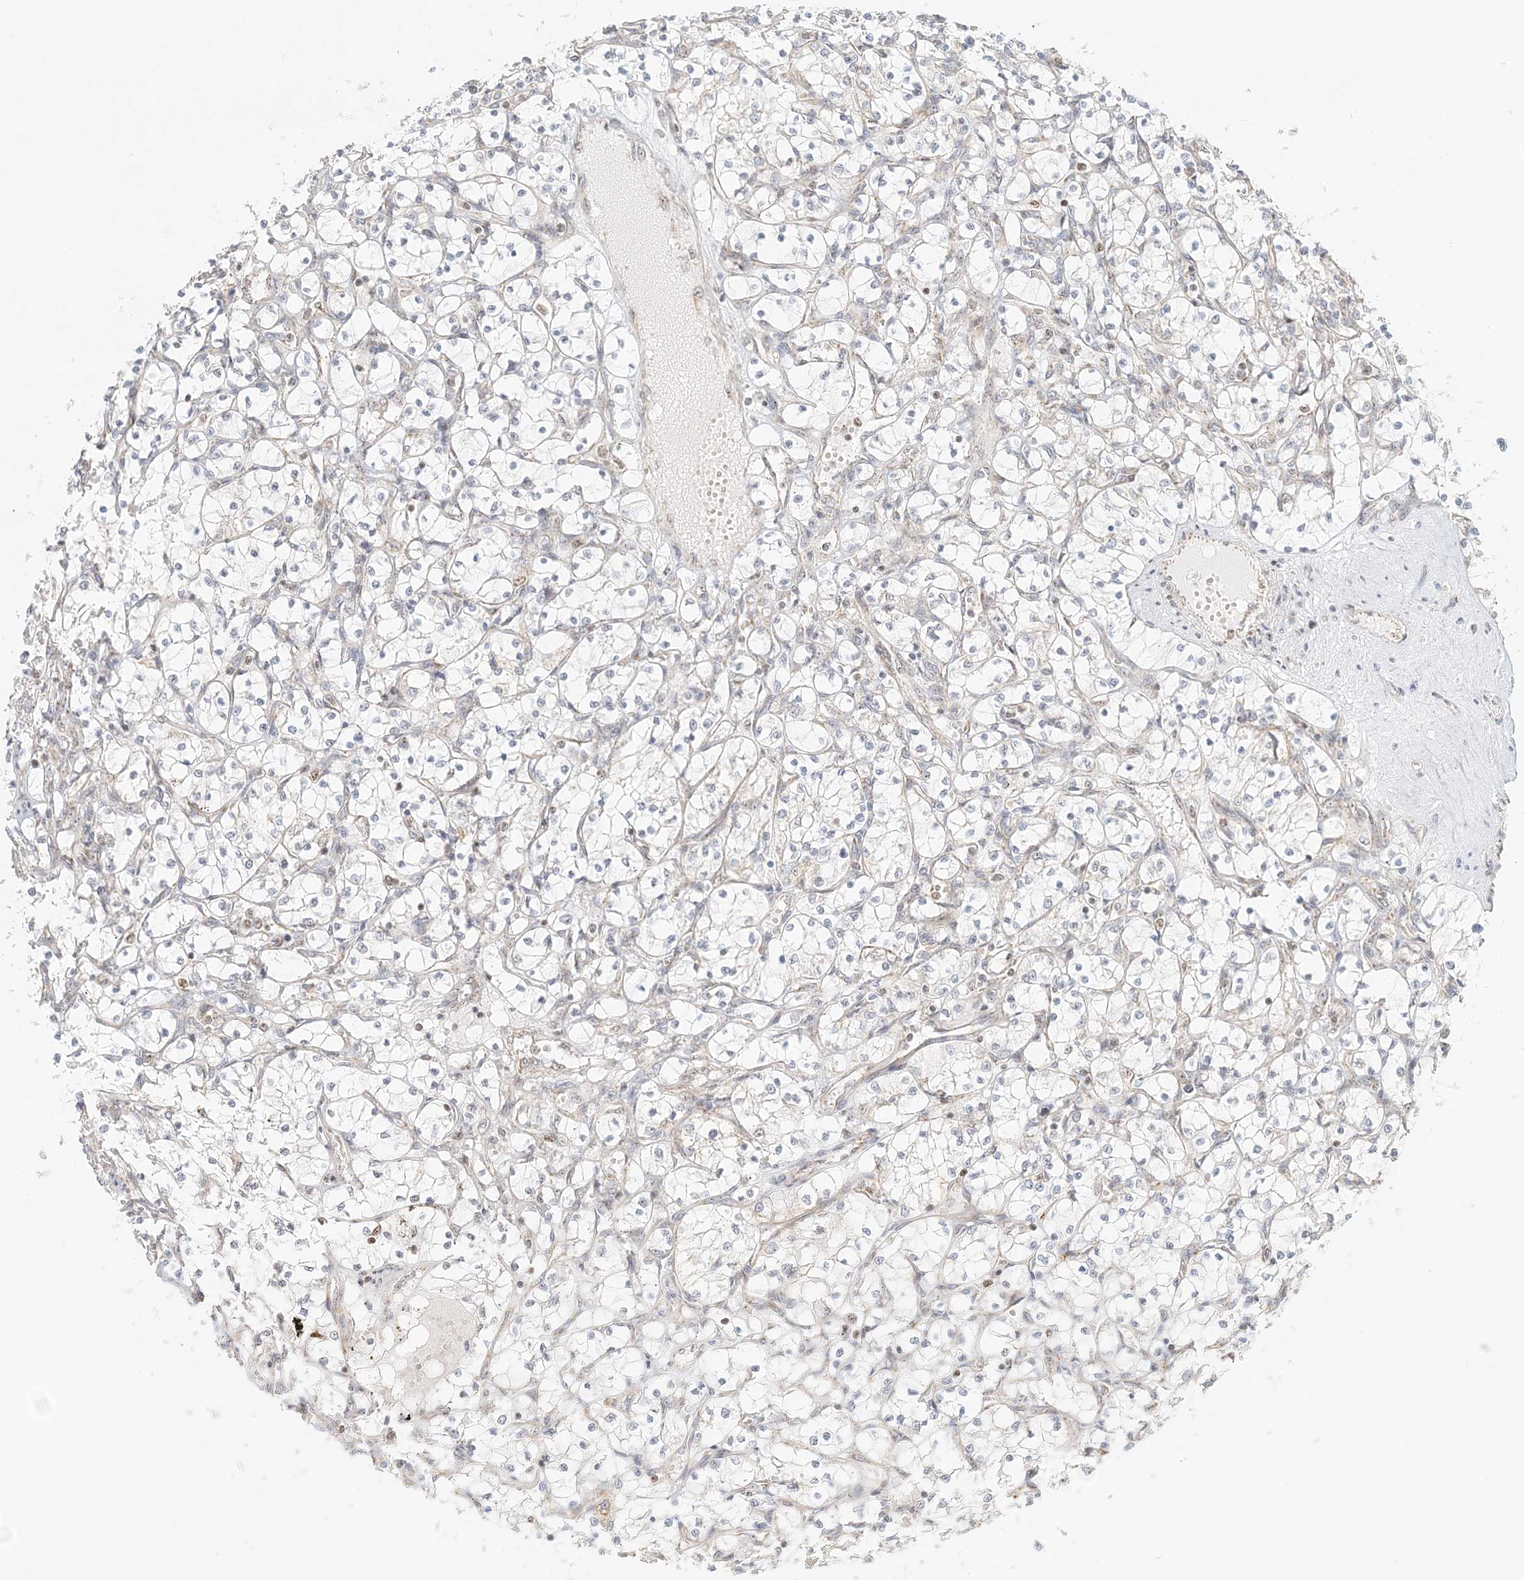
{"staining": {"intensity": "negative", "quantity": "none", "location": "none"}, "tissue": "renal cancer", "cell_type": "Tumor cells", "image_type": "cancer", "snomed": [{"axis": "morphology", "description": "Adenocarcinoma, NOS"}, {"axis": "topography", "description": "Kidney"}], "caption": "An IHC photomicrograph of renal cancer is shown. There is no staining in tumor cells of renal cancer.", "gene": "UBE2F", "patient": {"sex": "female", "age": 69}}